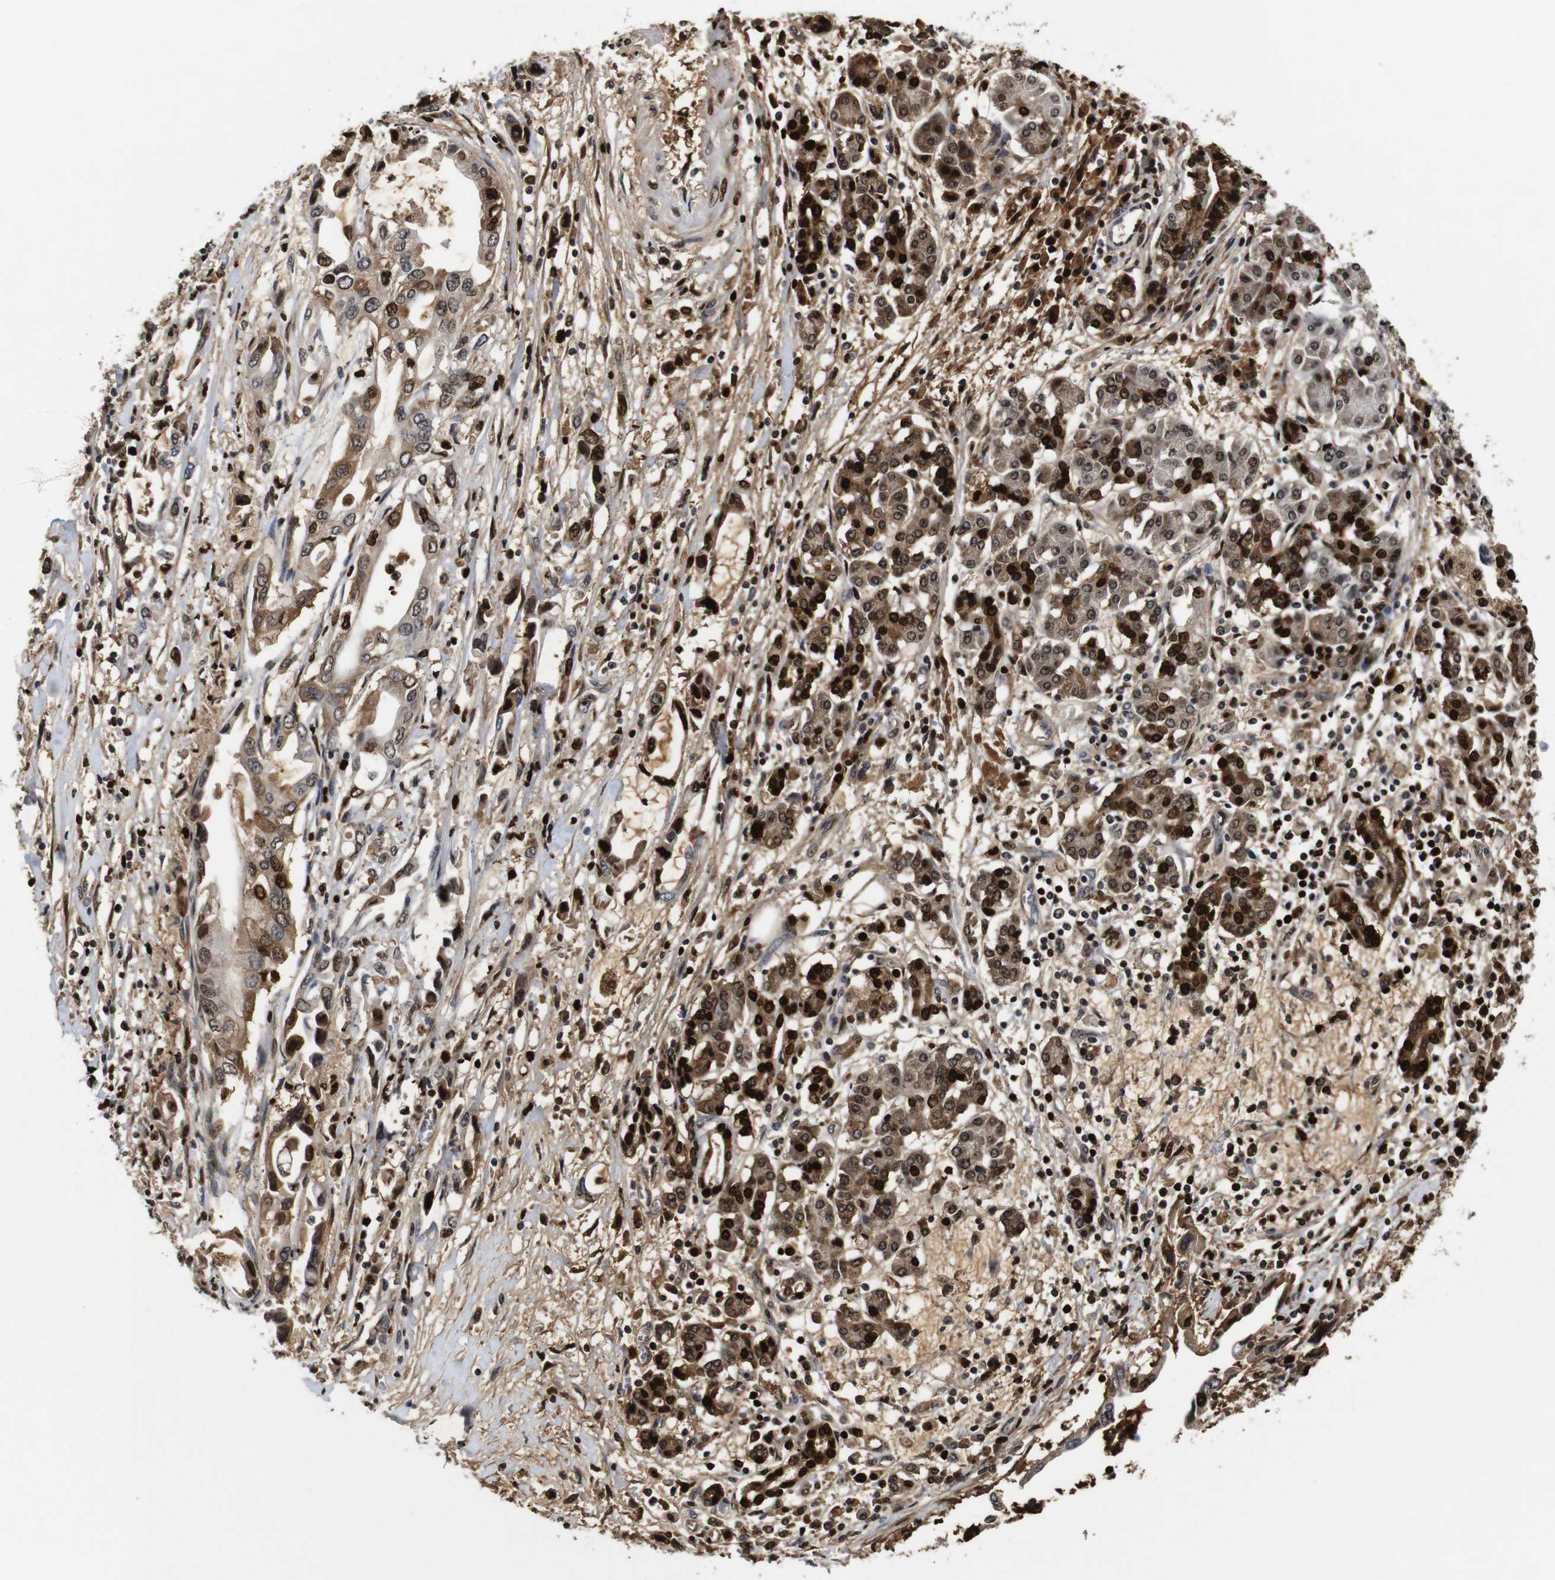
{"staining": {"intensity": "moderate", "quantity": ">75%", "location": "cytoplasmic/membranous,nuclear"}, "tissue": "pancreatic cancer", "cell_type": "Tumor cells", "image_type": "cancer", "snomed": [{"axis": "morphology", "description": "Adenocarcinoma, NOS"}, {"axis": "topography", "description": "Pancreas"}], "caption": "Moderate cytoplasmic/membranous and nuclear expression for a protein is present in approximately >75% of tumor cells of pancreatic adenocarcinoma using IHC.", "gene": "MYC", "patient": {"sex": "female", "age": 57}}